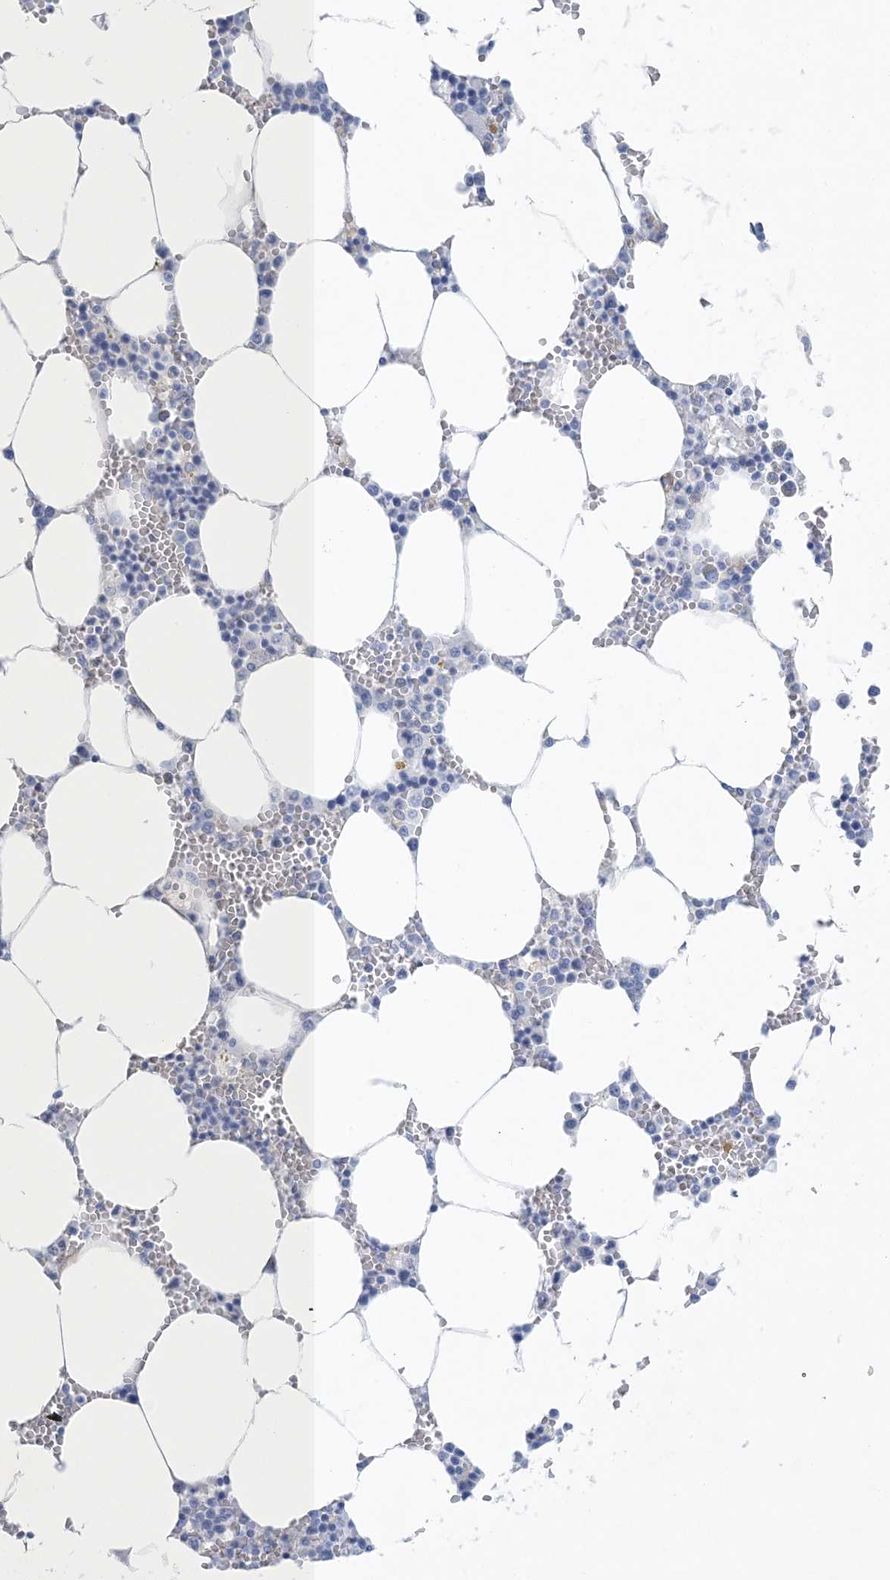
{"staining": {"intensity": "negative", "quantity": "none", "location": "none"}, "tissue": "bone marrow", "cell_type": "Hematopoietic cells", "image_type": "normal", "snomed": [{"axis": "morphology", "description": "Normal tissue, NOS"}, {"axis": "topography", "description": "Bone marrow"}], "caption": "This is an IHC histopathology image of normal human bone marrow. There is no positivity in hematopoietic cells.", "gene": "SHANK1", "patient": {"sex": "male", "age": 70}}